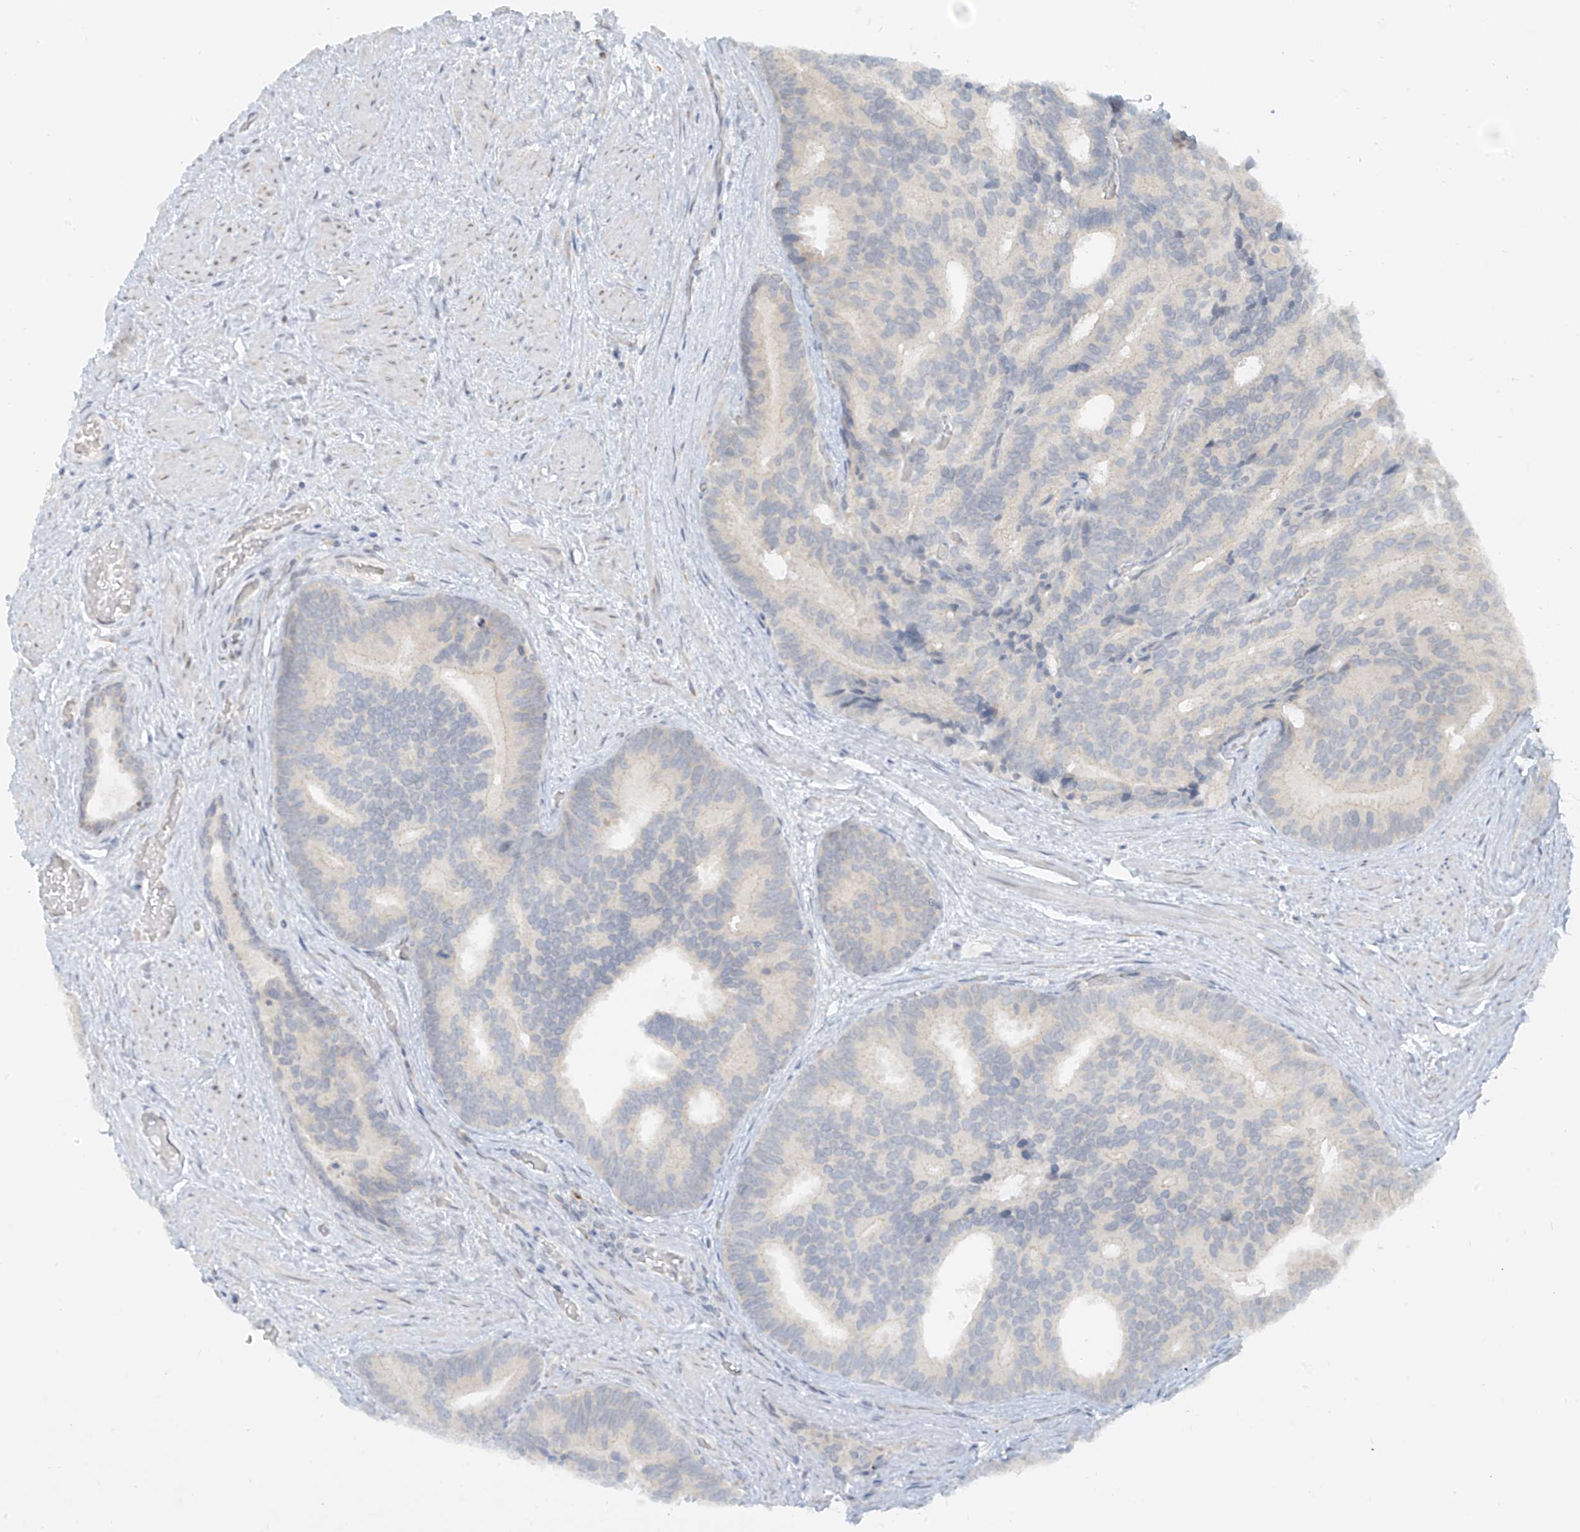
{"staining": {"intensity": "negative", "quantity": "none", "location": "none"}, "tissue": "prostate cancer", "cell_type": "Tumor cells", "image_type": "cancer", "snomed": [{"axis": "morphology", "description": "Adenocarcinoma, Low grade"}, {"axis": "topography", "description": "Prostate"}], "caption": "This is an IHC micrograph of prostate cancer. There is no expression in tumor cells.", "gene": "C2orf42", "patient": {"sex": "male", "age": 71}}